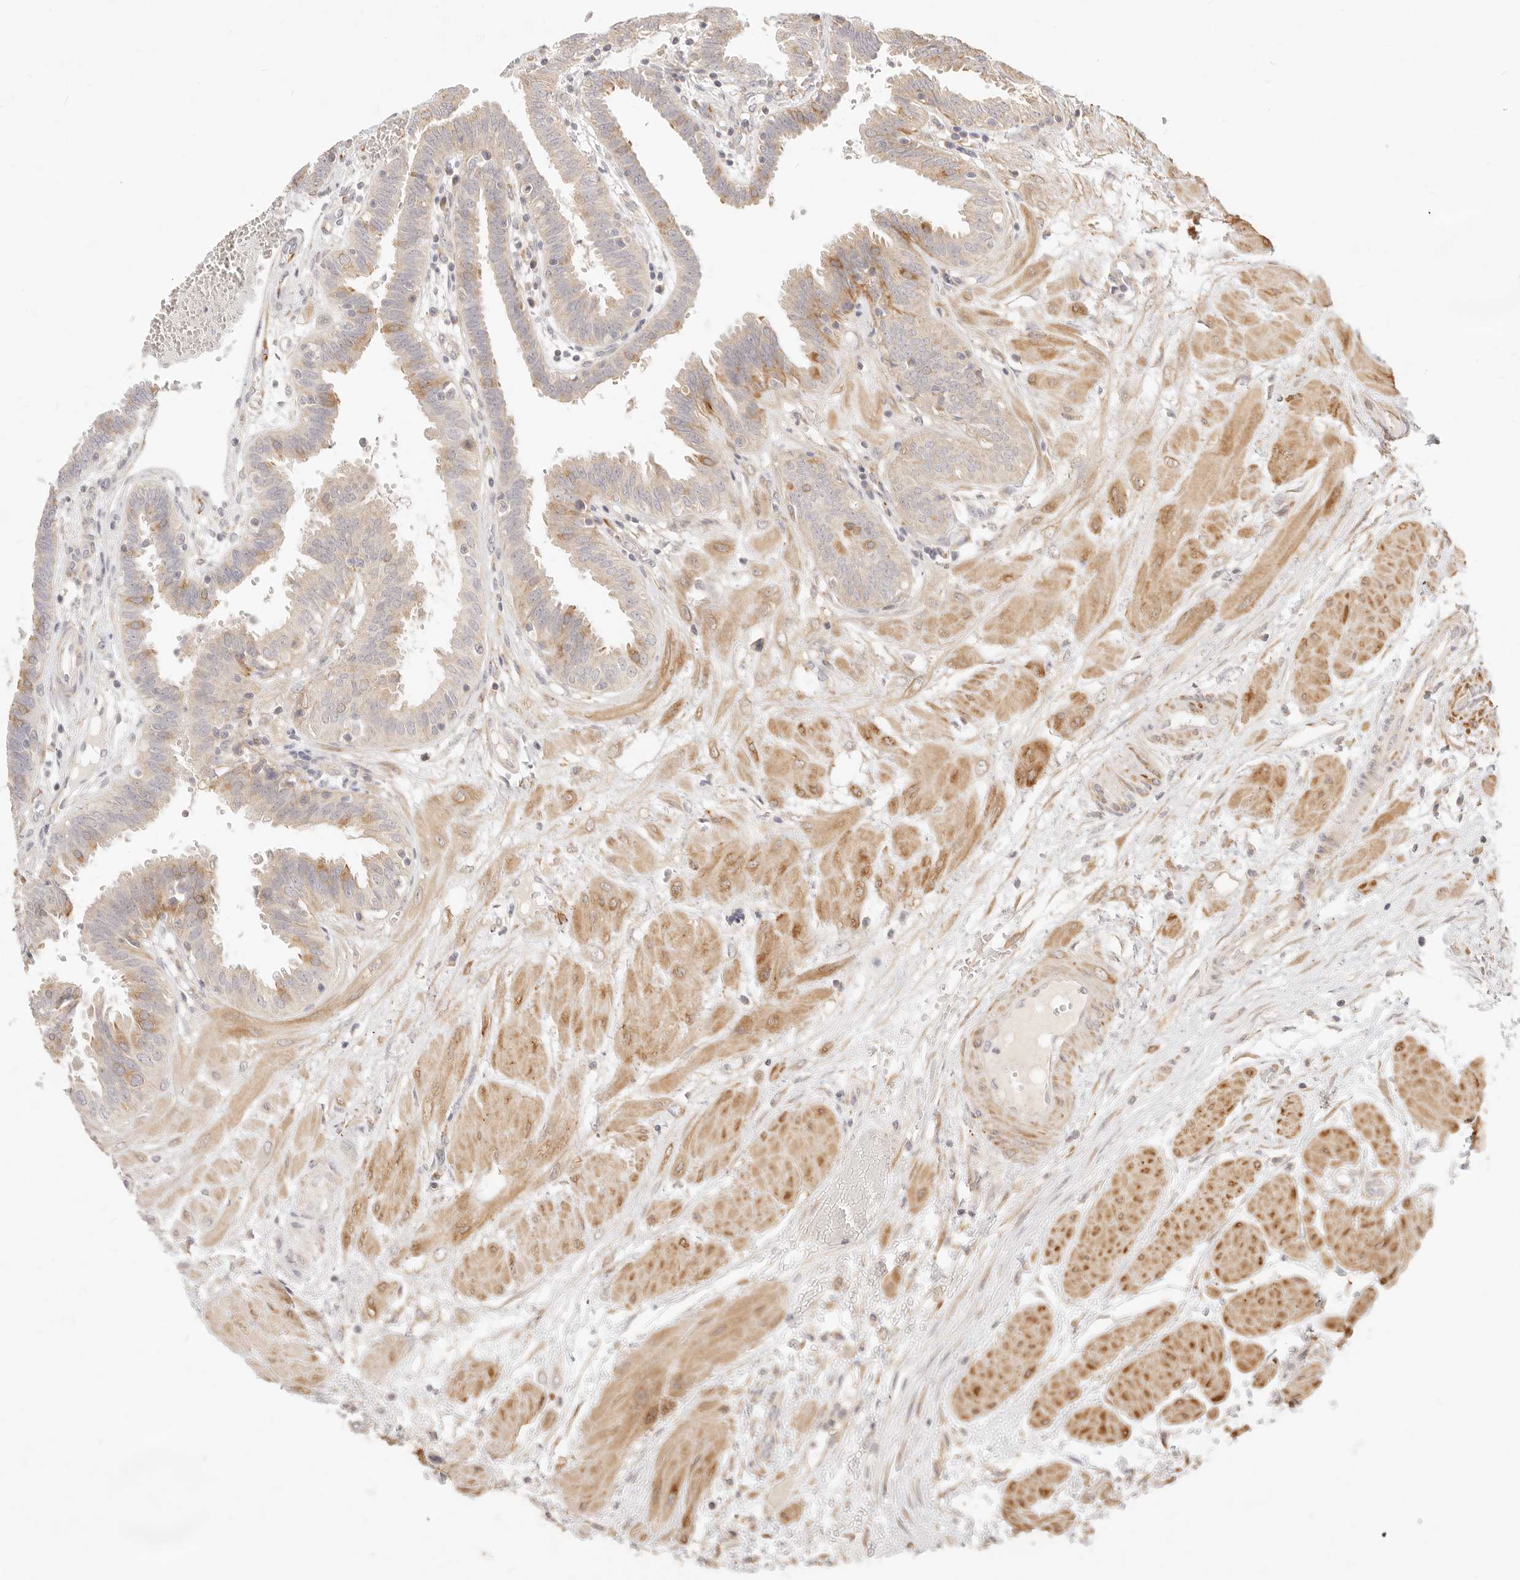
{"staining": {"intensity": "moderate", "quantity": "25%-75%", "location": "cytoplasmic/membranous"}, "tissue": "fallopian tube", "cell_type": "Glandular cells", "image_type": "normal", "snomed": [{"axis": "morphology", "description": "Normal tissue, NOS"}, {"axis": "topography", "description": "Fallopian tube"}, {"axis": "topography", "description": "Placenta"}], "caption": "The immunohistochemical stain shows moderate cytoplasmic/membranous positivity in glandular cells of benign fallopian tube. The staining is performed using DAB brown chromogen to label protein expression. The nuclei are counter-stained blue using hematoxylin.", "gene": "RUBCNL", "patient": {"sex": "female", "age": 32}}